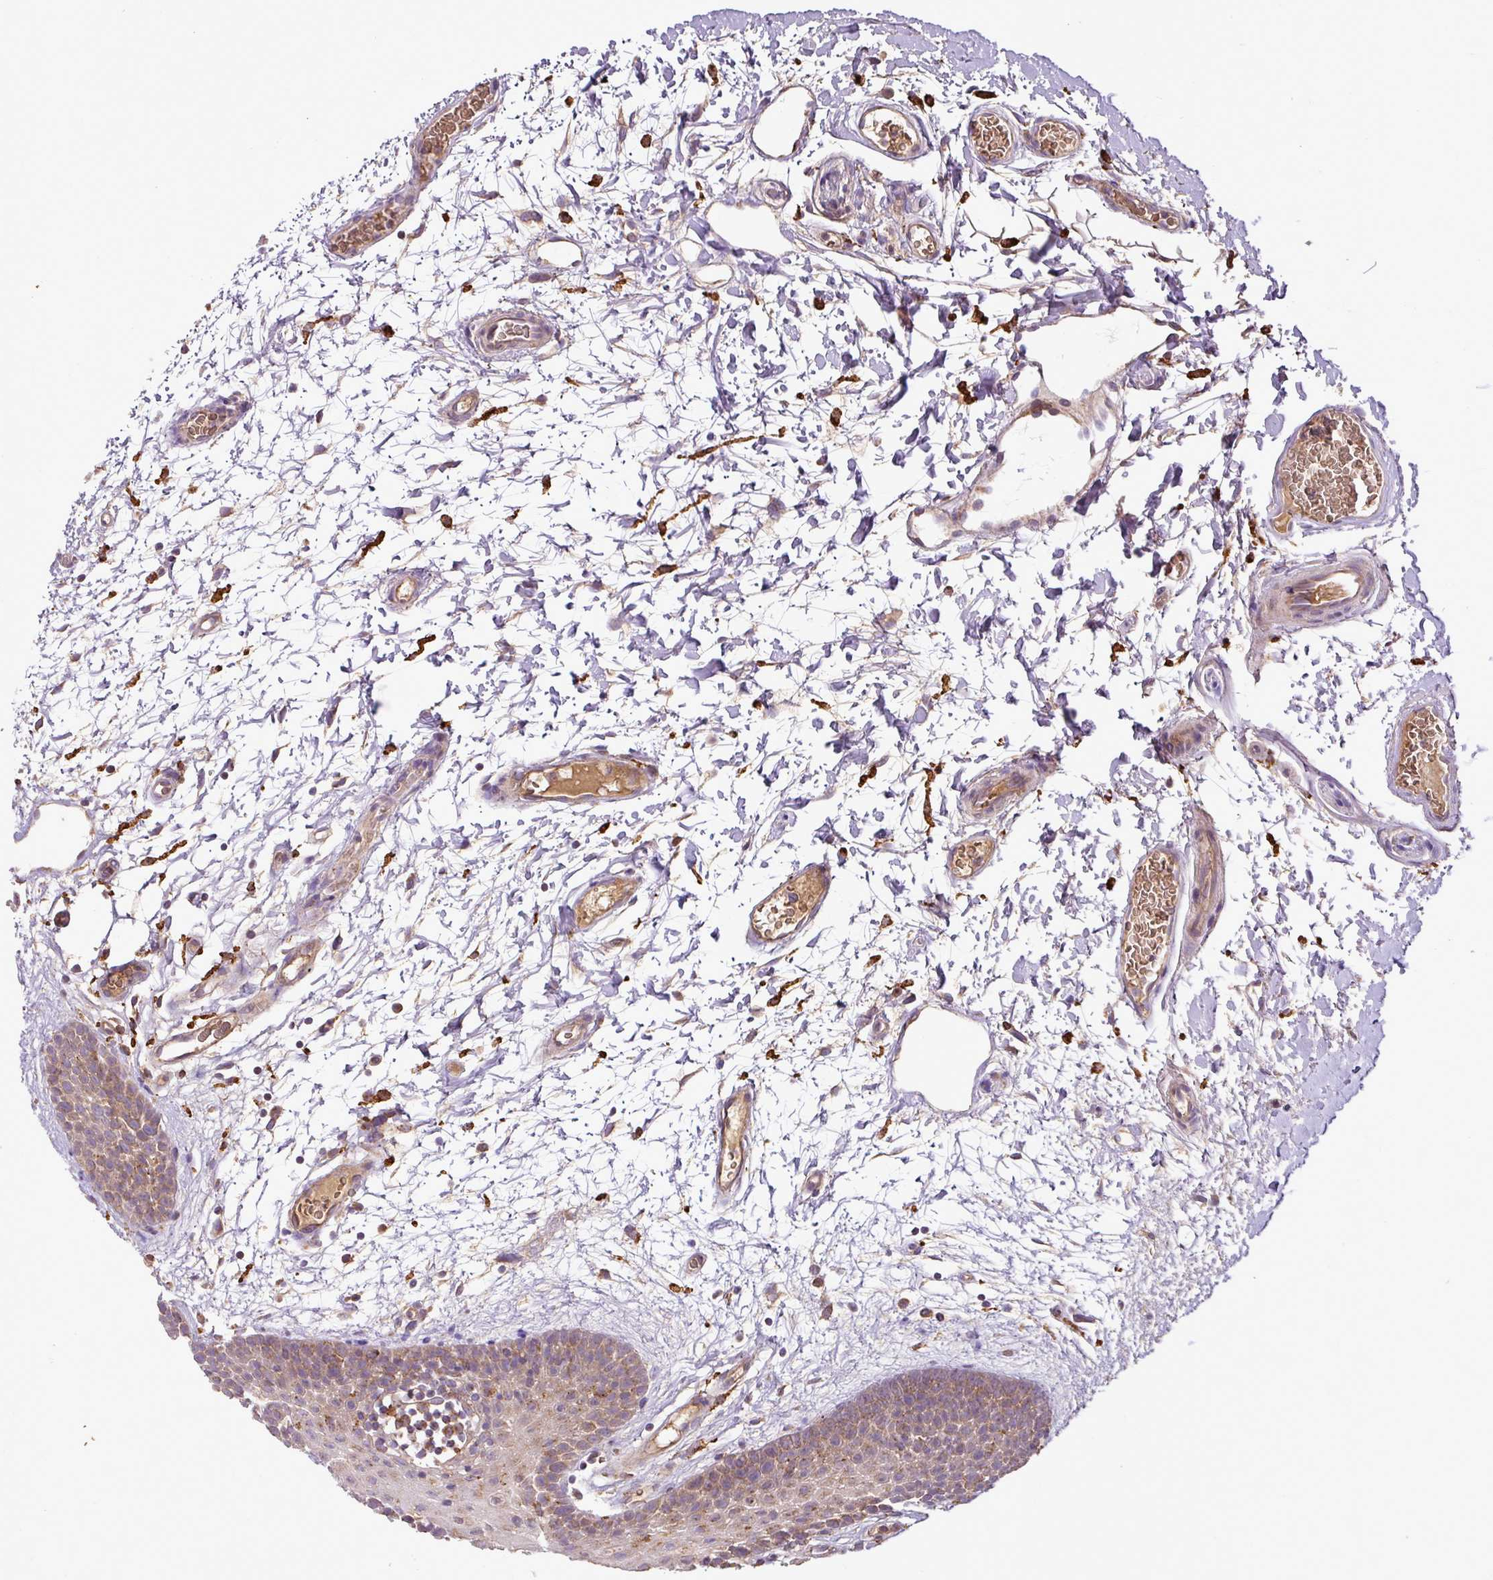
{"staining": {"intensity": "strong", "quantity": "<25%", "location": "cytoplasmic/membranous"}, "tissue": "oral mucosa", "cell_type": "Squamous epithelial cells", "image_type": "normal", "snomed": [{"axis": "morphology", "description": "Normal tissue, NOS"}, {"axis": "morphology", "description": "Squamous cell carcinoma, NOS"}, {"axis": "topography", "description": "Oral tissue"}, {"axis": "topography", "description": "Tounge, NOS"}, {"axis": "topography", "description": "Head-Neck"}], "caption": "An immunohistochemistry (IHC) micrograph of normal tissue is shown. Protein staining in brown highlights strong cytoplasmic/membranous positivity in oral mucosa within squamous epithelial cells. The staining was performed using DAB (3,3'-diaminobenzidine) to visualize the protein expression in brown, while the nuclei were stained in blue with hematoxylin (Magnification: 20x).", "gene": "ZNF513", "patient": {"sex": "male", "age": 76}}